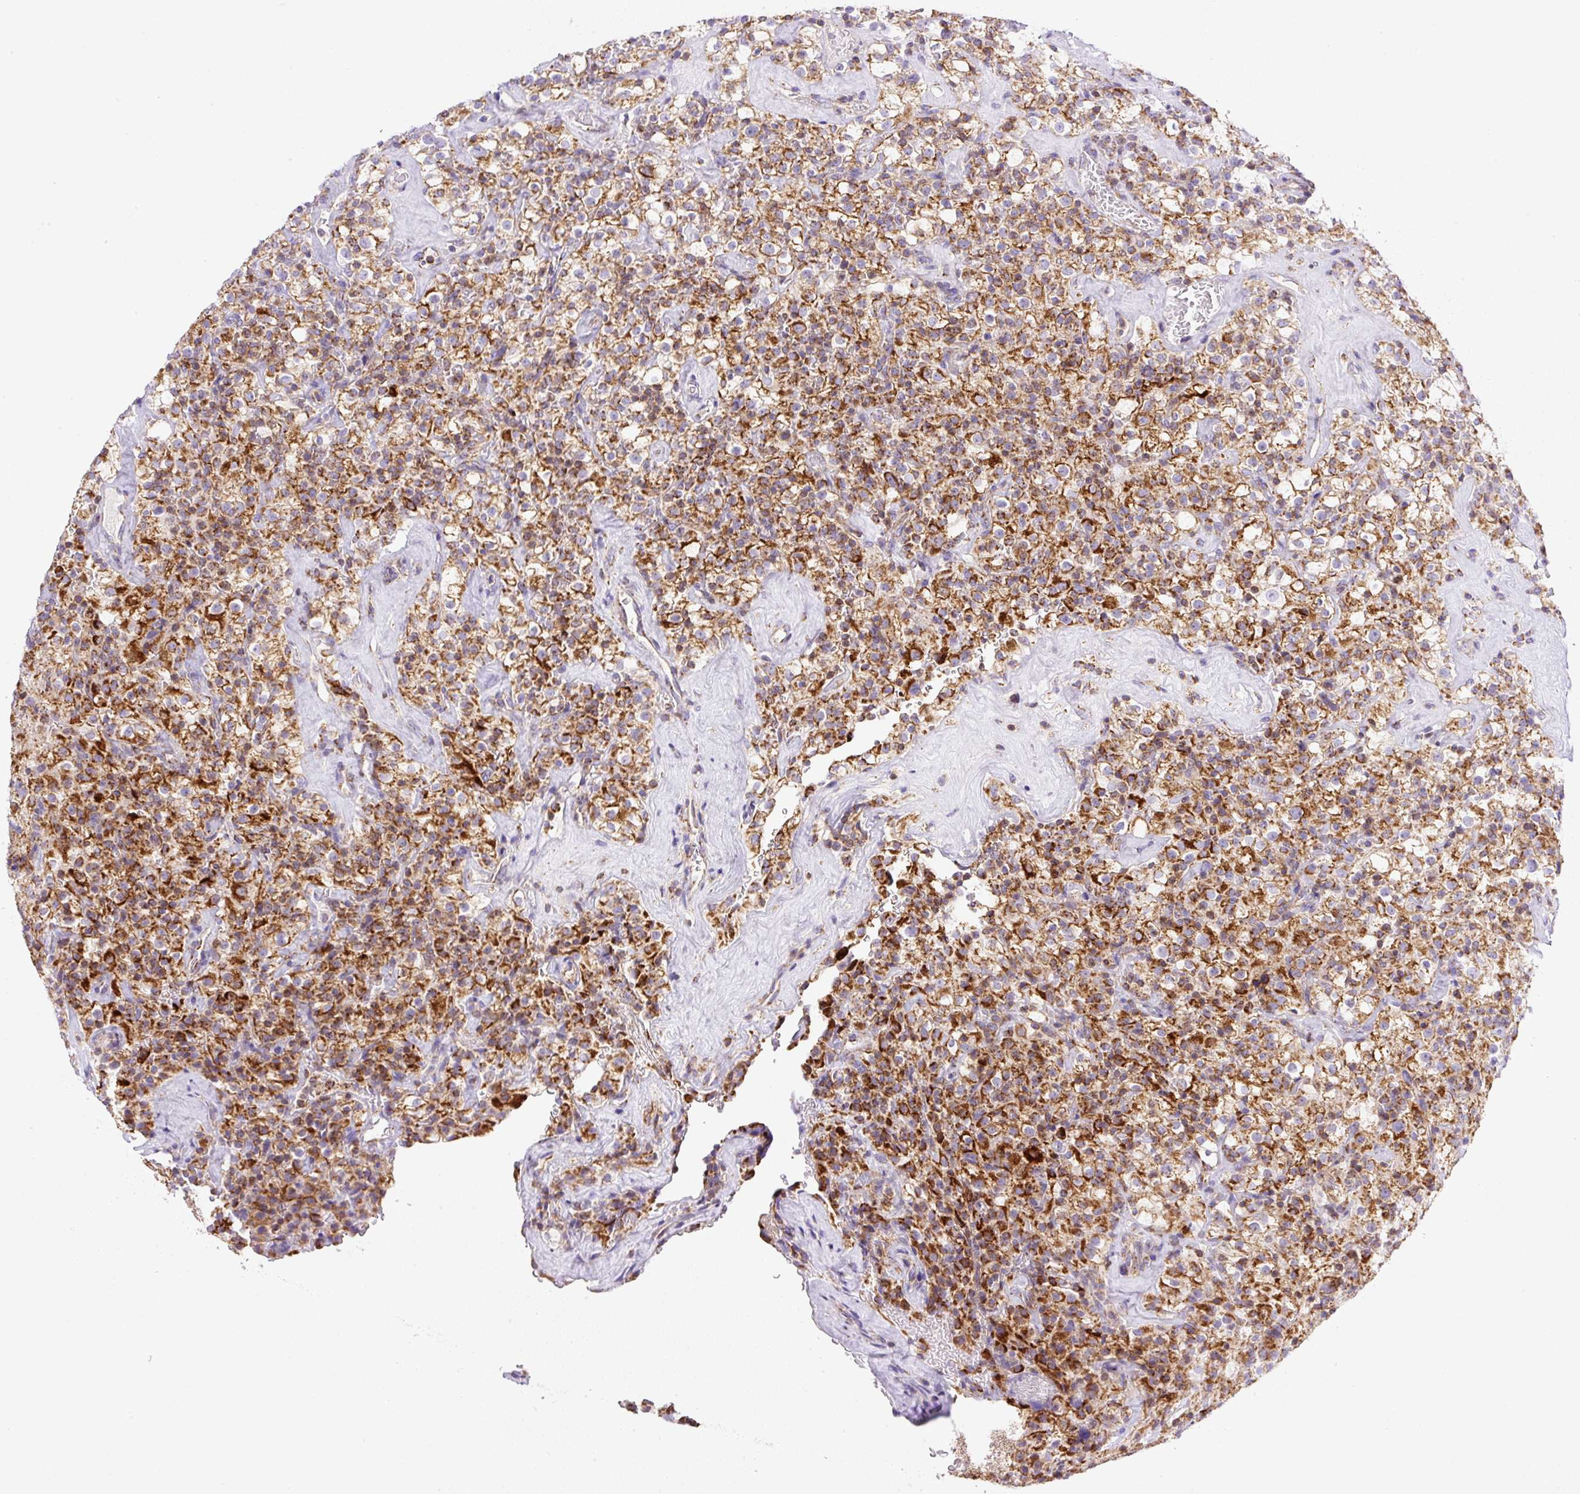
{"staining": {"intensity": "strong", "quantity": ">75%", "location": "cytoplasmic/membranous"}, "tissue": "renal cancer", "cell_type": "Tumor cells", "image_type": "cancer", "snomed": [{"axis": "morphology", "description": "Adenocarcinoma, NOS"}, {"axis": "topography", "description": "Kidney"}], "caption": "Renal adenocarcinoma was stained to show a protein in brown. There is high levels of strong cytoplasmic/membranous positivity in approximately >75% of tumor cells.", "gene": "NF1", "patient": {"sex": "female", "age": 74}}